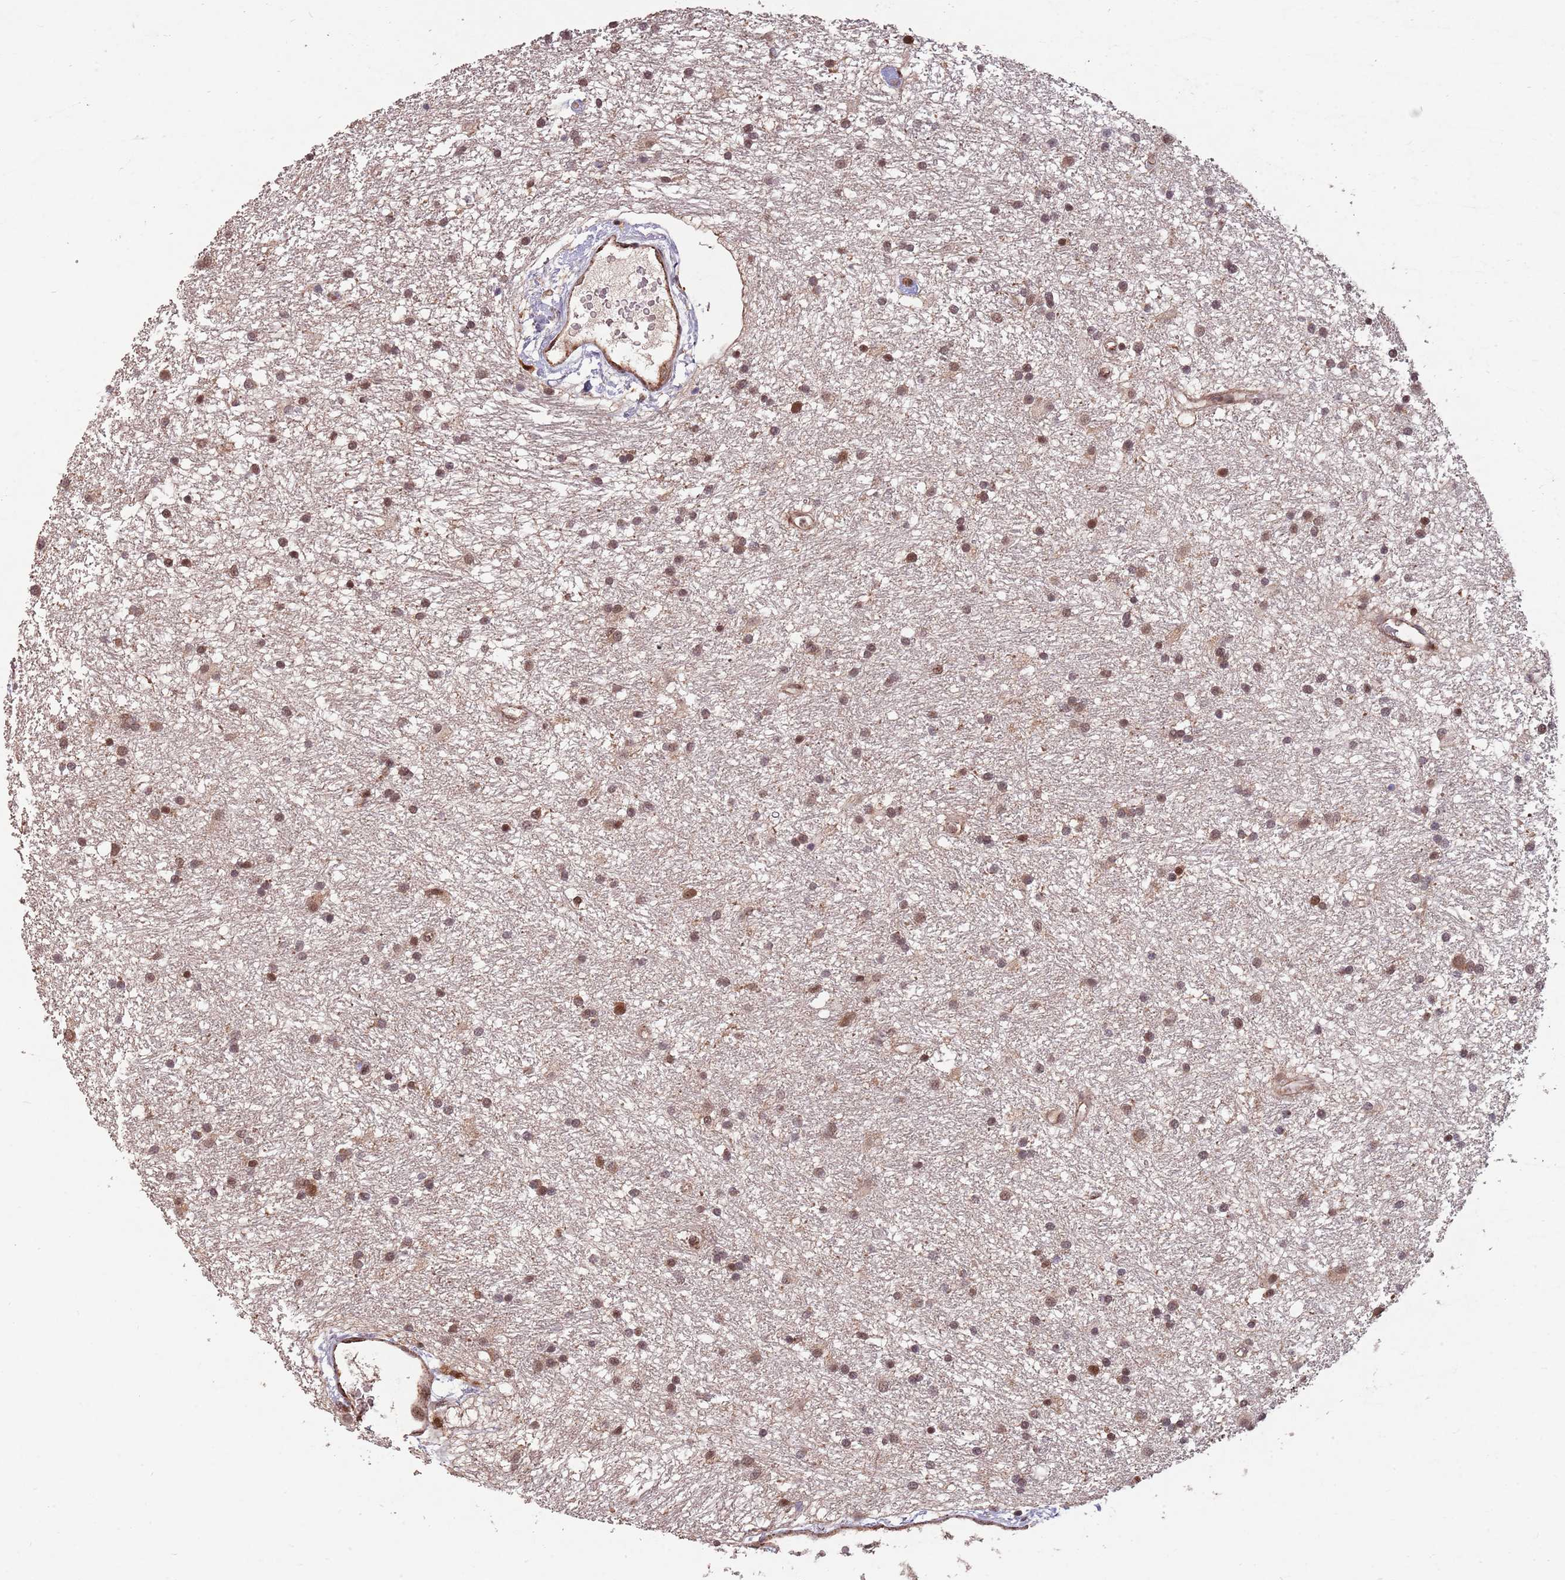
{"staining": {"intensity": "moderate", "quantity": ">75%", "location": "cytoplasmic/membranous,nuclear"}, "tissue": "glioma", "cell_type": "Tumor cells", "image_type": "cancer", "snomed": [{"axis": "morphology", "description": "Glioma, malignant, High grade"}, {"axis": "topography", "description": "Brain"}], "caption": "Malignant glioma (high-grade) was stained to show a protein in brown. There is medium levels of moderate cytoplasmic/membranous and nuclear positivity in approximately >75% of tumor cells. (Stains: DAB (3,3'-diaminobenzidine) in brown, nuclei in blue, Microscopy: brightfield microscopy at high magnification).", "gene": "ZNF639", "patient": {"sex": "male", "age": 77}}